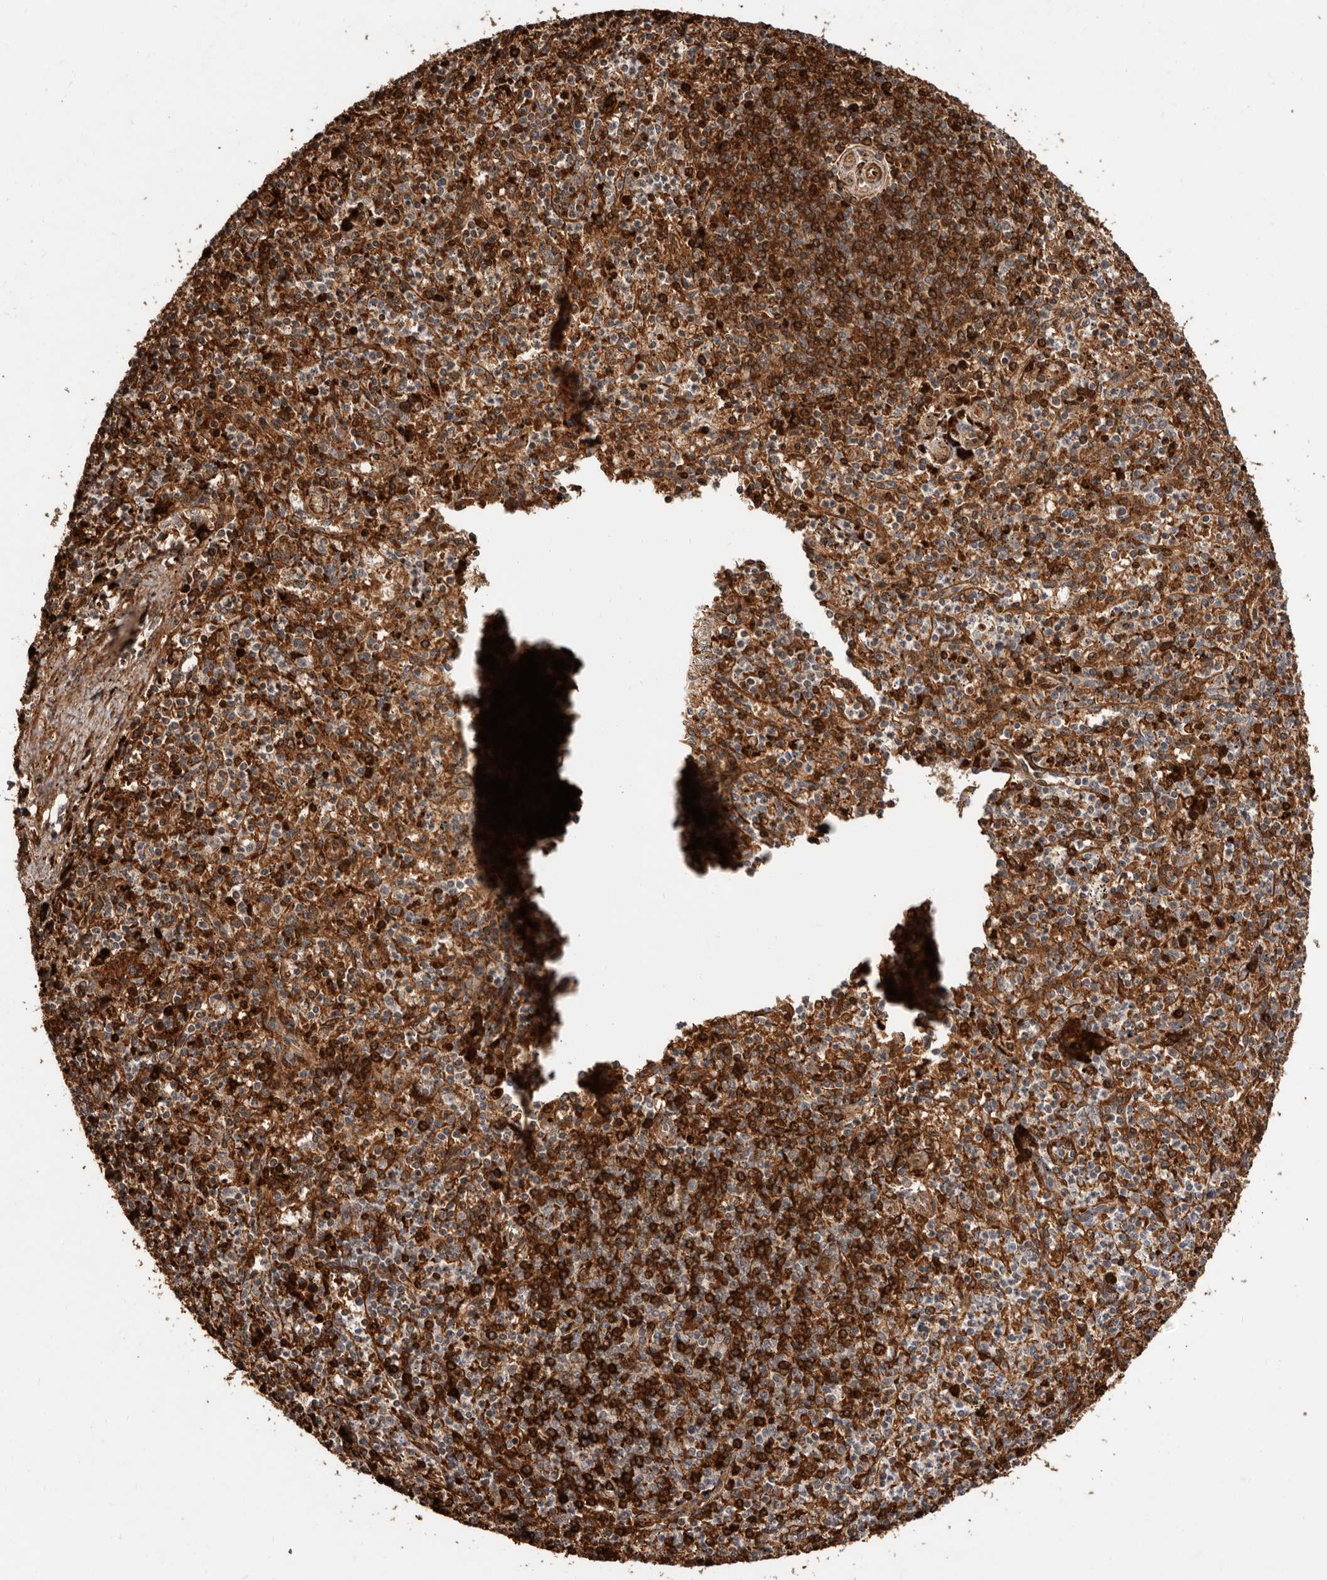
{"staining": {"intensity": "strong", "quantity": "25%-75%", "location": "cytoplasmic/membranous"}, "tissue": "spleen", "cell_type": "Cells in red pulp", "image_type": "normal", "snomed": [{"axis": "morphology", "description": "Normal tissue, NOS"}, {"axis": "topography", "description": "Spleen"}], "caption": "Immunohistochemistry (IHC) photomicrograph of benign spleen: spleen stained using immunohistochemistry reveals high levels of strong protein expression localized specifically in the cytoplasmic/membranous of cells in red pulp, appearing as a cytoplasmic/membranous brown color.", "gene": "GRAMD2A", "patient": {"sex": "male", "age": 72}}